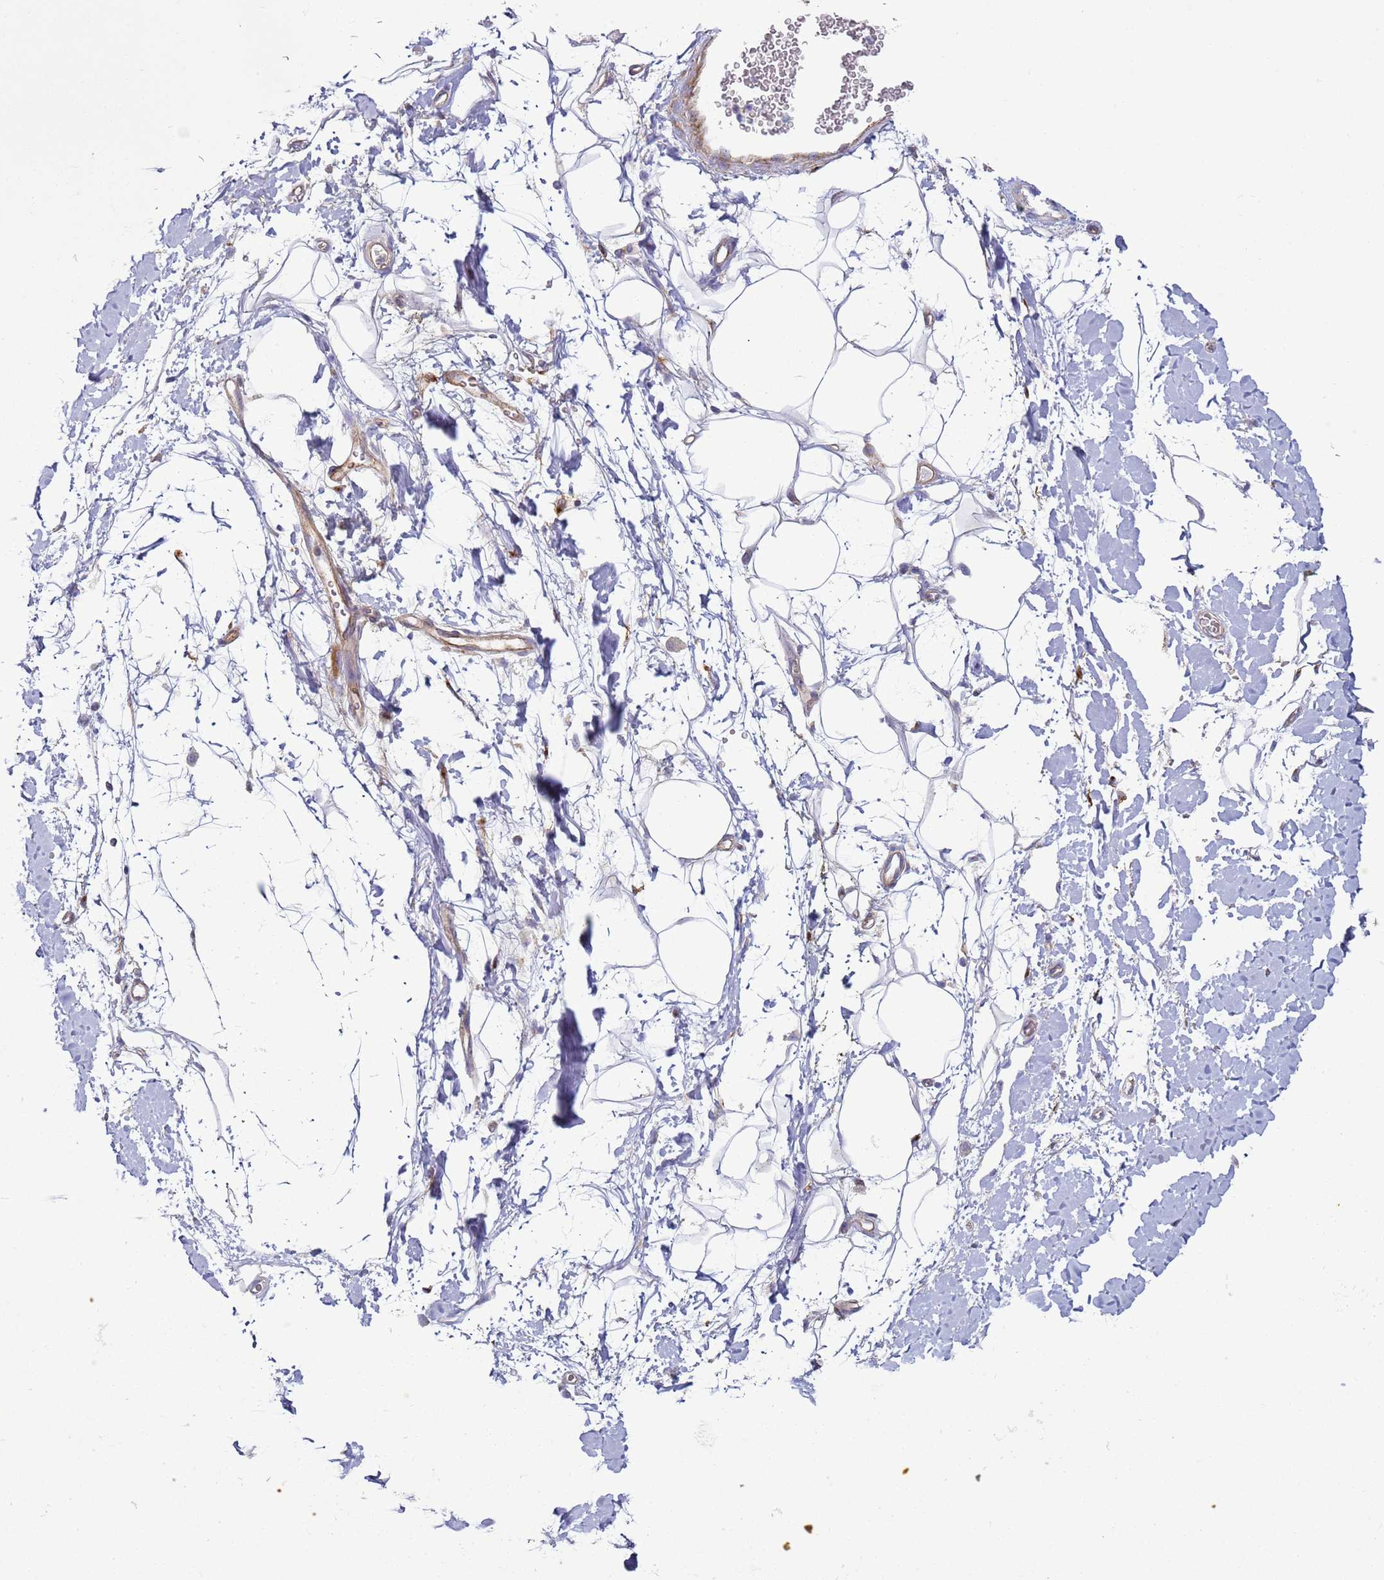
{"staining": {"intensity": "negative", "quantity": "none", "location": "none"}, "tissue": "adipose tissue", "cell_type": "Adipocytes", "image_type": "normal", "snomed": [{"axis": "morphology", "description": "Normal tissue, NOS"}, {"axis": "morphology", "description": "Adenocarcinoma, NOS"}, {"axis": "topography", "description": "Pancreas"}, {"axis": "topography", "description": "Peripheral nerve tissue"}], "caption": "Photomicrograph shows no protein staining in adipocytes of unremarkable adipose tissue. (Stains: DAB (3,3'-diaminobenzidine) immunohistochemistry with hematoxylin counter stain, Microscopy: brightfield microscopy at high magnification).", "gene": "HEATR1", "patient": {"sex": "male", "age": 59}}